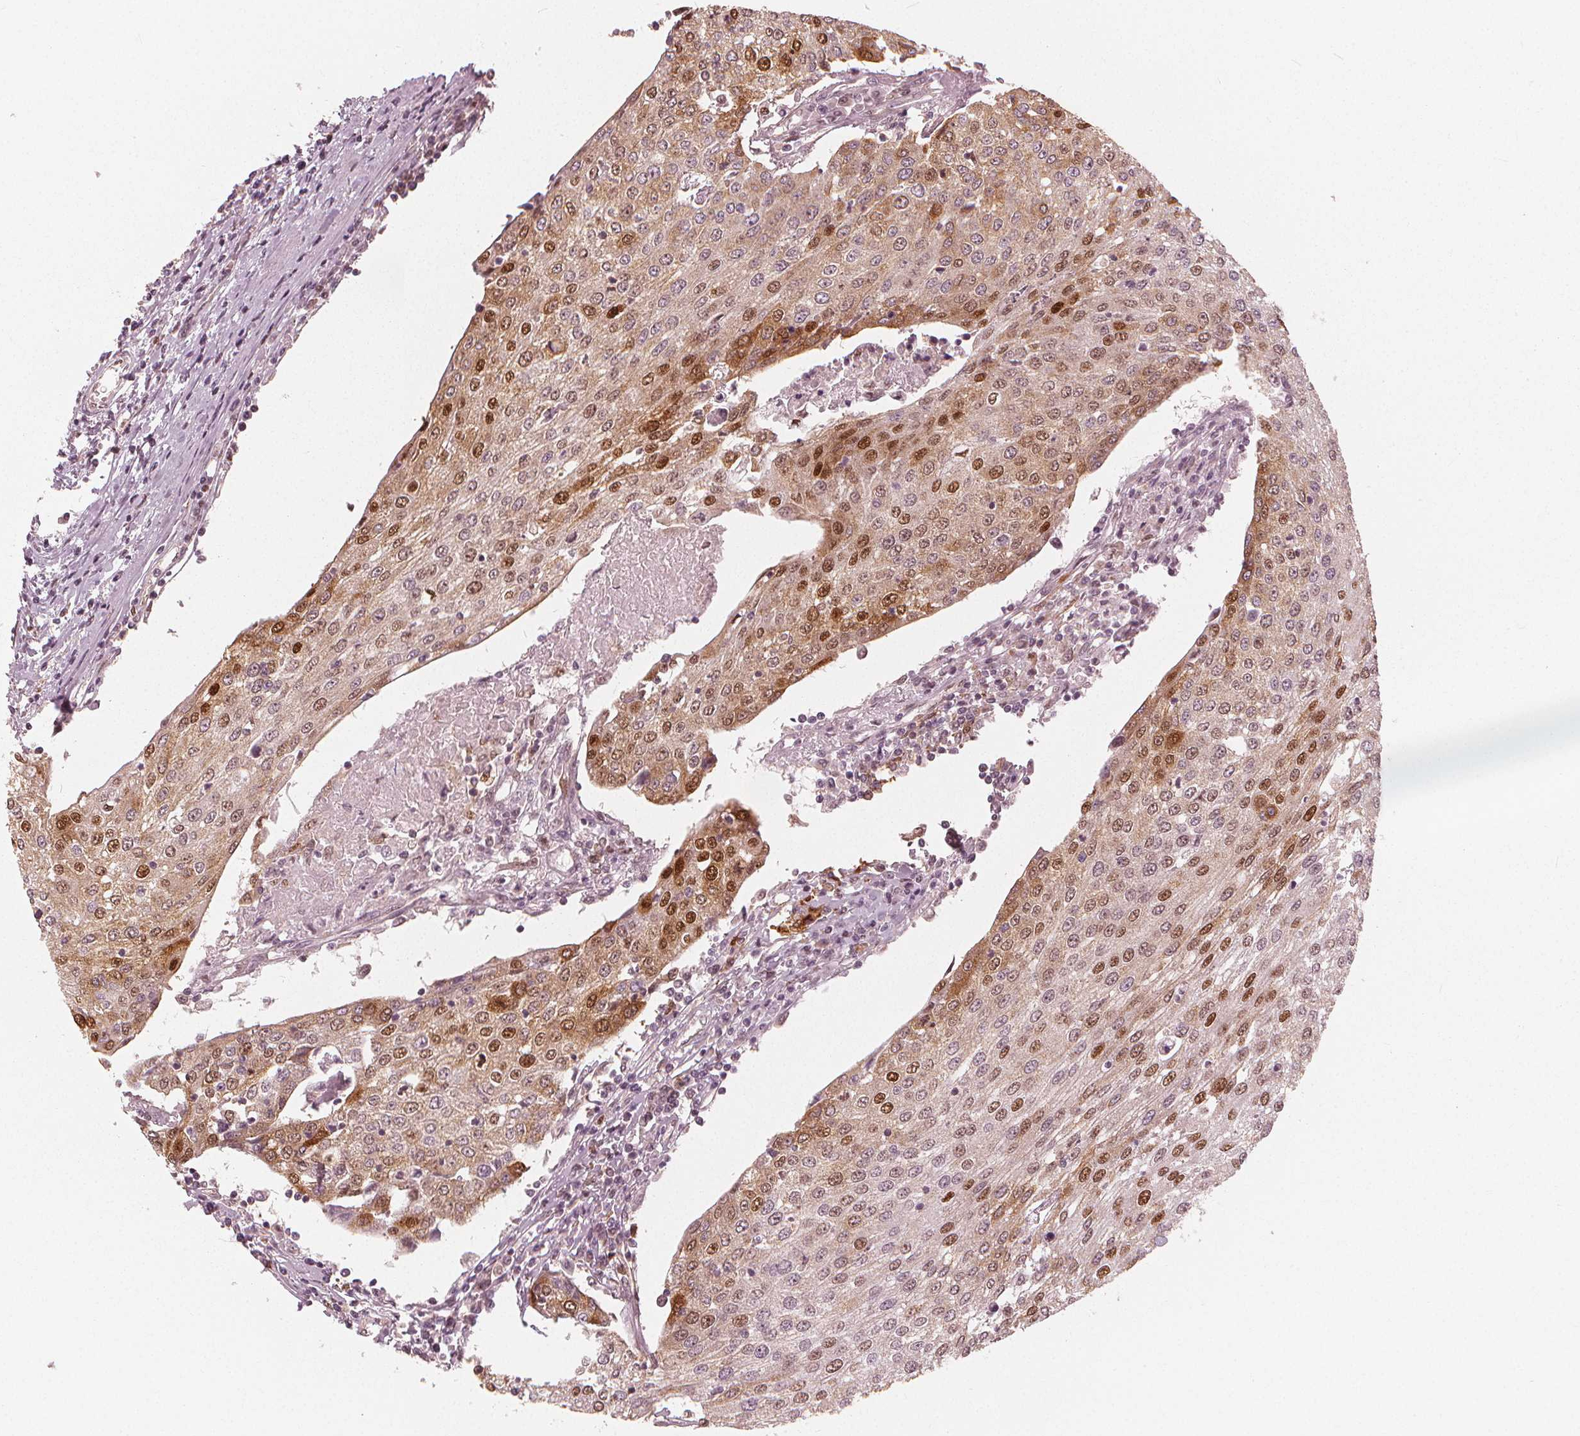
{"staining": {"intensity": "moderate", "quantity": "25%-75%", "location": "nuclear"}, "tissue": "urothelial cancer", "cell_type": "Tumor cells", "image_type": "cancer", "snomed": [{"axis": "morphology", "description": "Urothelial carcinoma, High grade"}, {"axis": "topography", "description": "Urinary bladder"}], "caption": "IHC of human high-grade urothelial carcinoma reveals medium levels of moderate nuclear expression in about 25%-75% of tumor cells. (Brightfield microscopy of DAB IHC at high magnification).", "gene": "SQSTM1", "patient": {"sex": "female", "age": 85}}